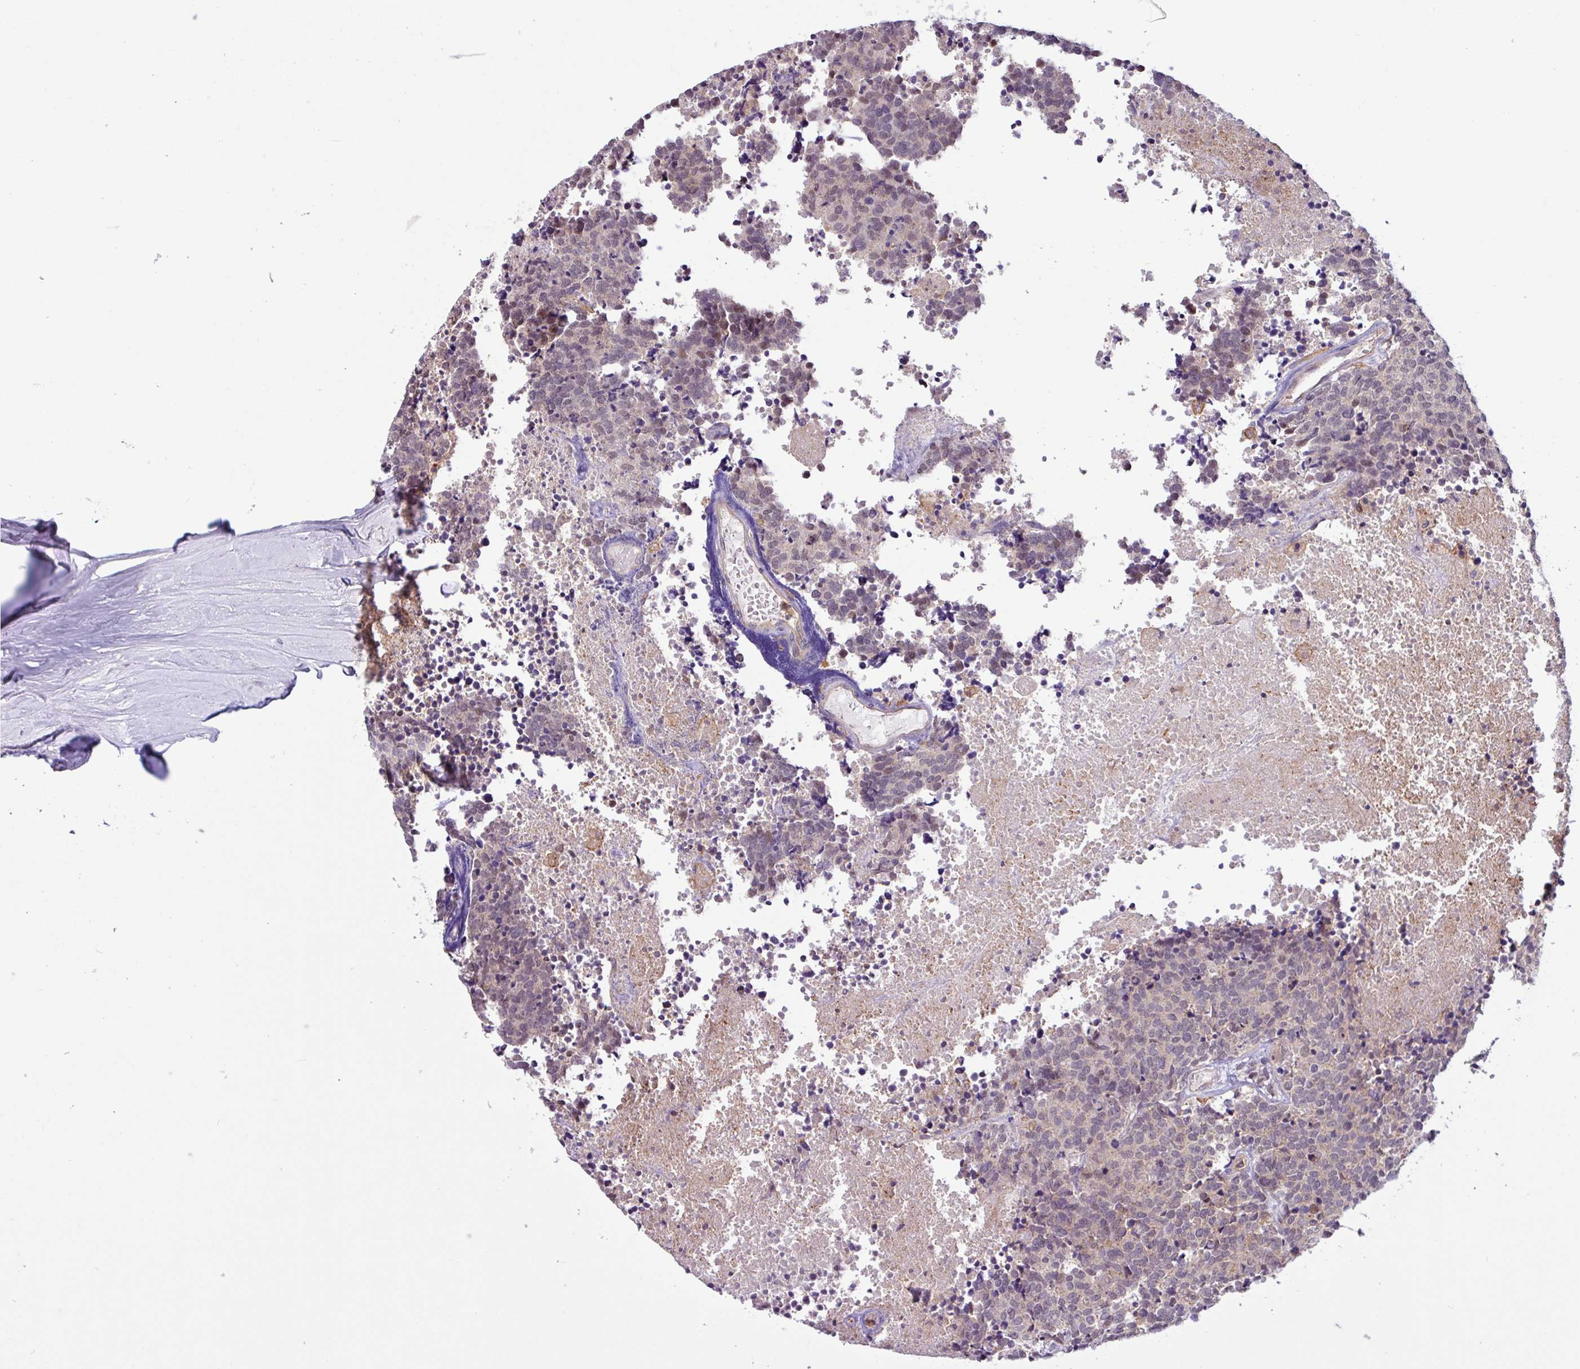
{"staining": {"intensity": "weak", "quantity": "<25%", "location": "nuclear"}, "tissue": "carcinoid", "cell_type": "Tumor cells", "image_type": "cancer", "snomed": [{"axis": "morphology", "description": "Carcinoid, malignant, NOS"}, {"axis": "topography", "description": "Skin"}], "caption": "Tumor cells show no significant positivity in carcinoid (malignant).", "gene": "ACTR3", "patient": {"sex": "female", "age": 79}}